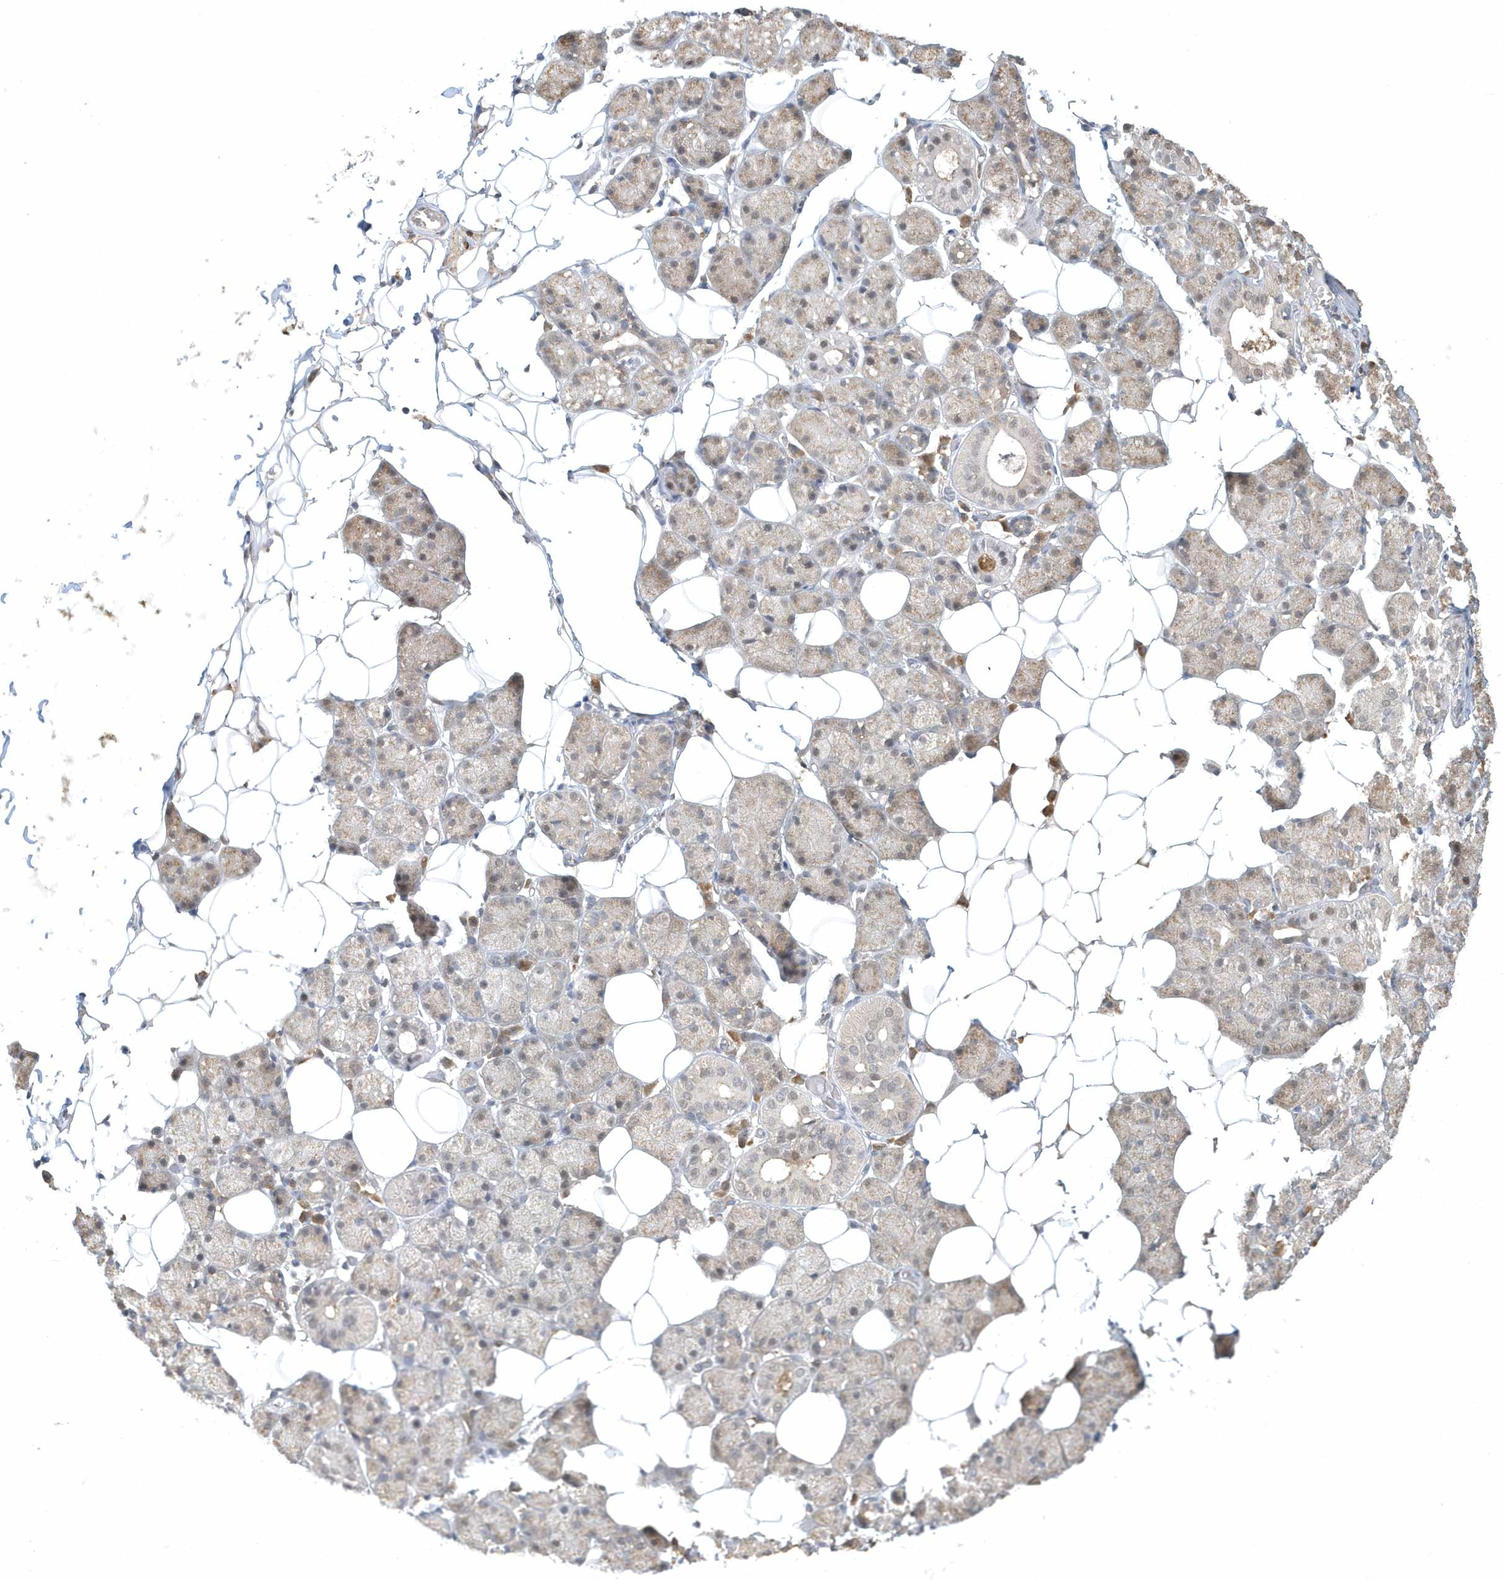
{"staining": {"intensity": "weak", "quantity": "25%-75%", "location": "cytoplasmic/membranous"}, "tissue": "salivary gland", "cell_type": "Glandular cells", "image_type": "normal", "snomed": [{"axis": "morphology", "description": "Normal tissue, NOS"}, {"axis": "topography", "description": "Salivary gland"}], "caption": "IHC of normal salivary gland shows low levels of weak cytoplasmic/membranous positivity in about 25%-75% of glandular cells. The protein of interest is shown in brown color, while the nuclei are stained blue.", "gene": "PSMD6", "patient": {"sex": "female", "age": 33}}